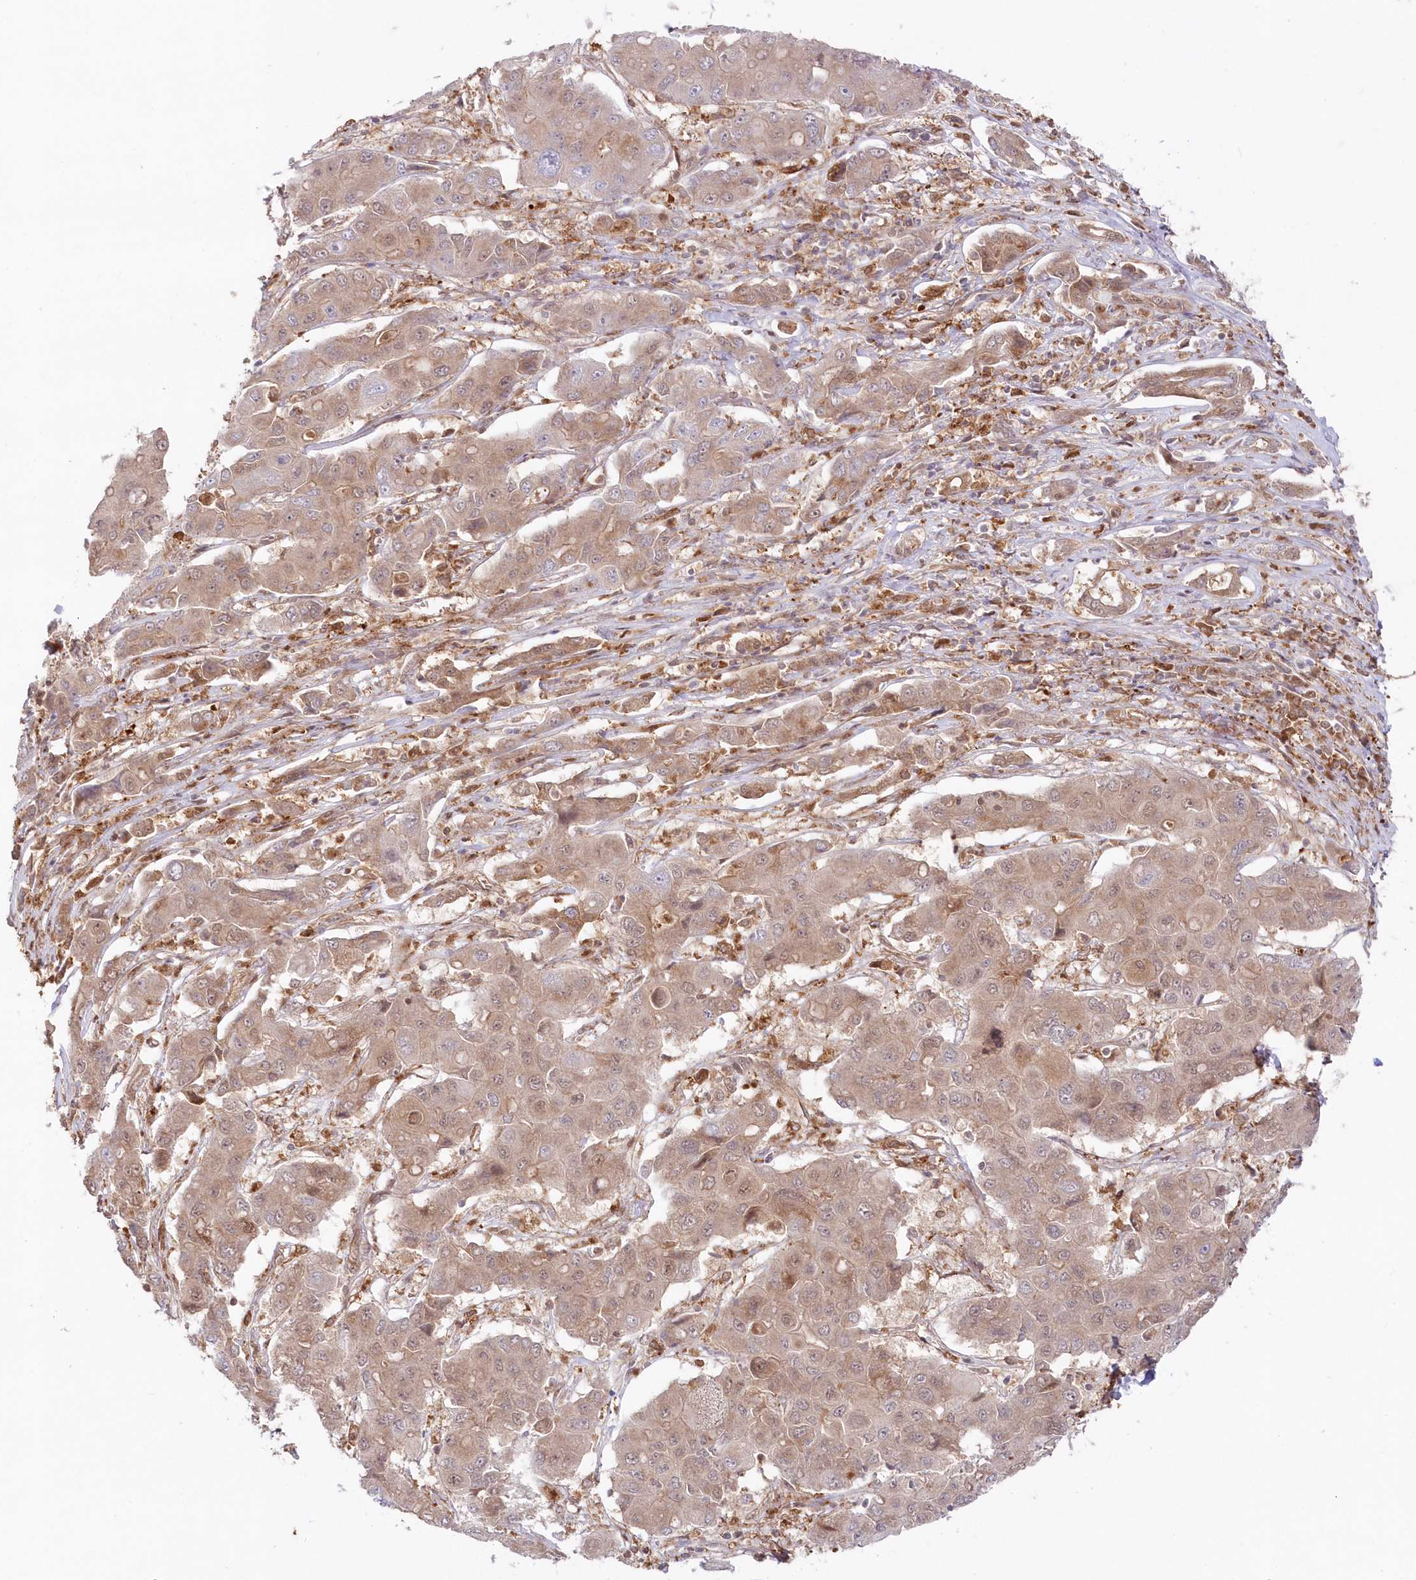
{"staining": {"intensity": "weak", "quantity": ">75%", "location": "cytoplasmic/membranous"}, "tissue": "liver cancer", "cell_type": "Tumor cells", "image_type": "cancer", "snomed": [{"axis": "morphology", "description": "Cholangiocarcinoma"}, {"axis": "topography", "description": "Liver"}], "caption": "Liver cancer (cholangiocarcinoma) tissue reveals weak cytoplasmic/membranous positivity in about >75% of tumor cells (Stains: DAB (3,3'-diaminobenzidine) in brown, nuclei in blue, Microscopy: brightfield microscopy at high magnification).", "gene": "GBE1", "patient": {"sex": "male", "age": 67}}